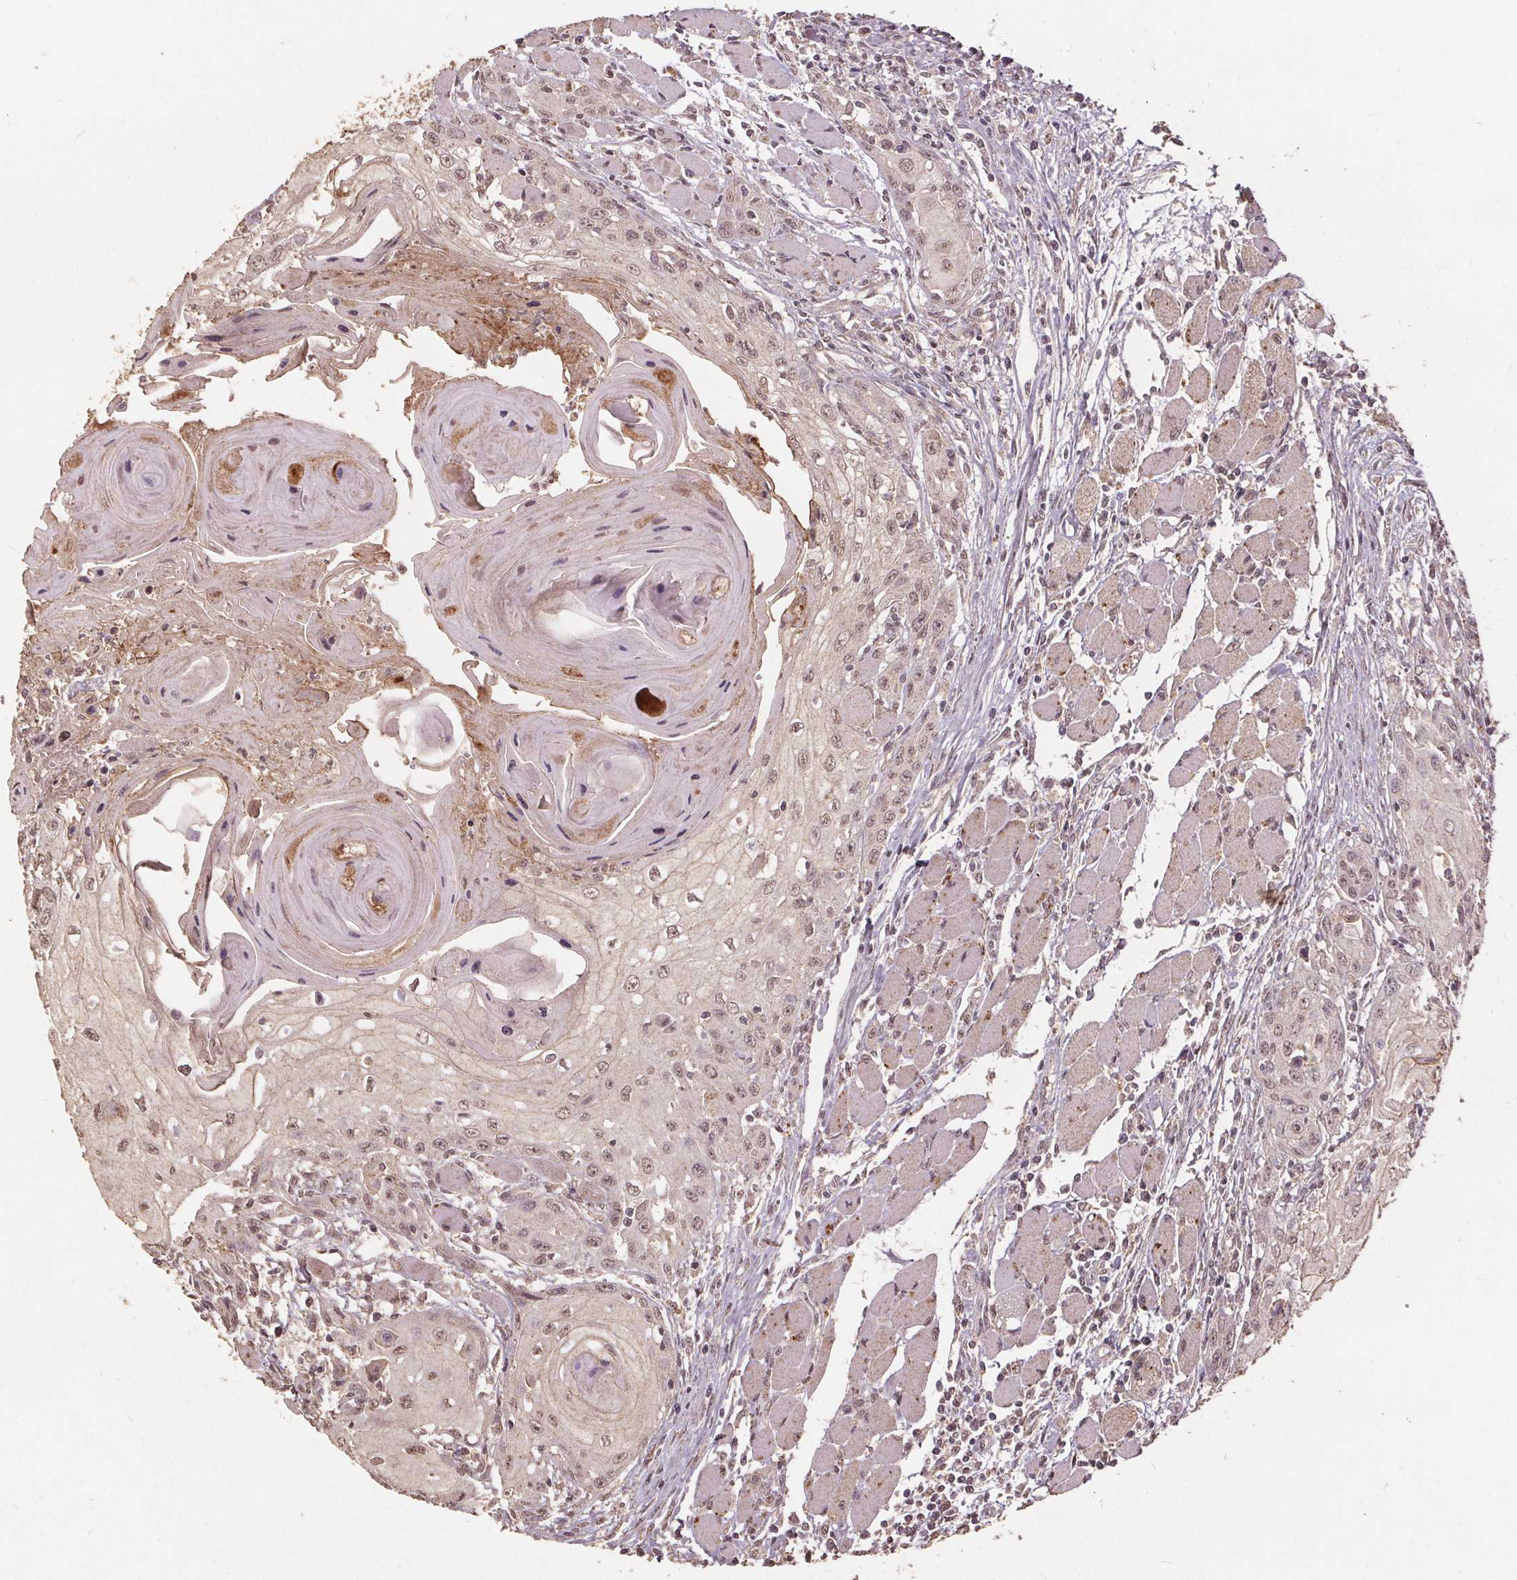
{"staining": {"intensity": "weak", "quantity": ">75%", "location": "nuclear"}, "tissue": "head and neck cancer", "cell_type": "Tumor cells", "image_type": "cancer", "snomed": [{"axis": "morphology", "description": "Squamous cell carcinoma, NOS"}, {"axis": "topography", "description": "Head-Neck"}], "caption": "Tumor cells show weak nuclear staining in about >75% of cells in head and neck cancer.", "gene": "DSG3", "patient": {"sex": "female", "age": 80}}